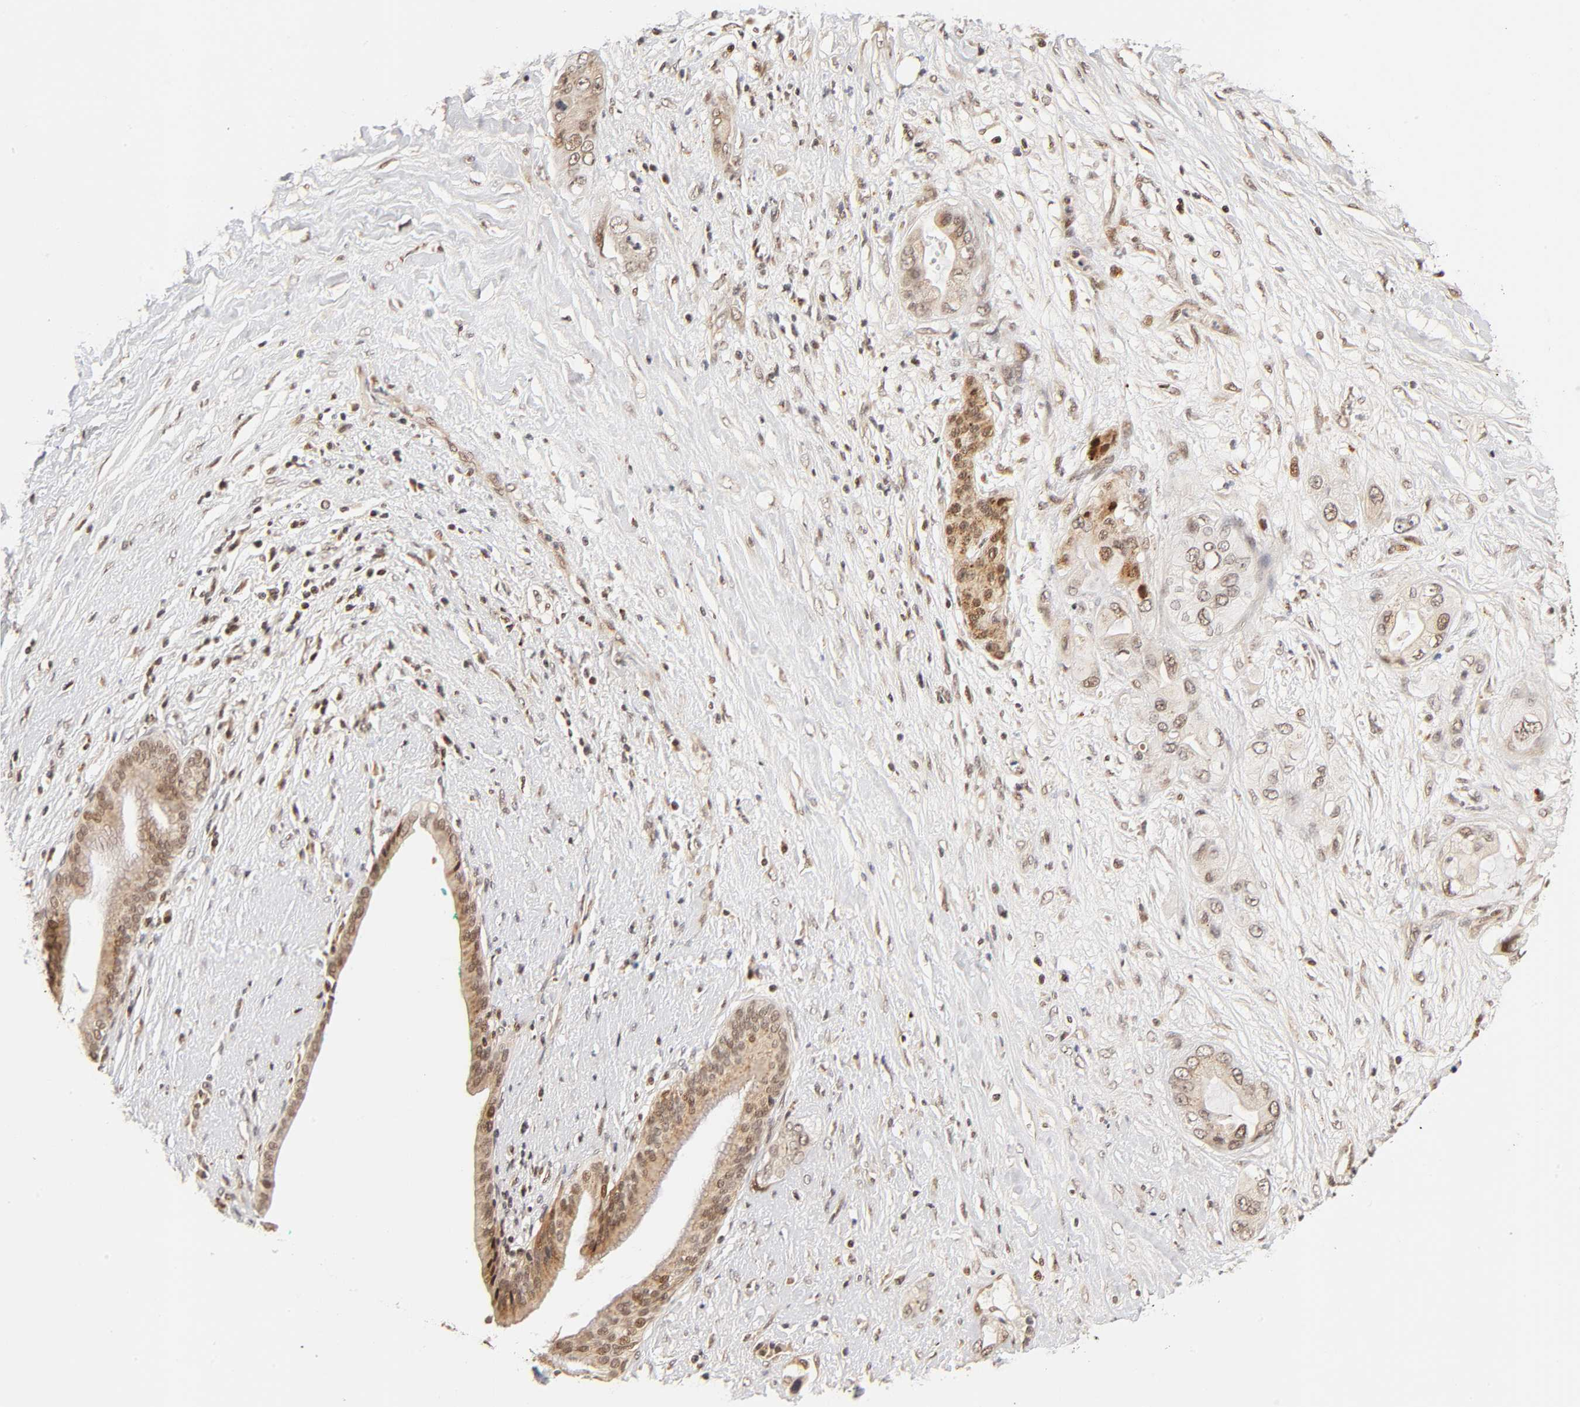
{"staining": {"intensity": "strong", "quantity": "25%-75%", "location": "cytoplasmic/membranous,nuclear"}, "tissue": "pancreatic cancer", "cell_type": "Tumor cells", "image_type": "cancer", "snomed": [{"axis": "morphology", "description": "Adenocarcinoma, NOS"}, {"axis": "topography", "description": "Pancreas"}], "caption": "Human pancreatic cancer (adenocarcinoma) stained with a protein marker shows strong staining in tumor cells.", "gene": "TAF10", "patient": {"sex": "female", "age": 59}}